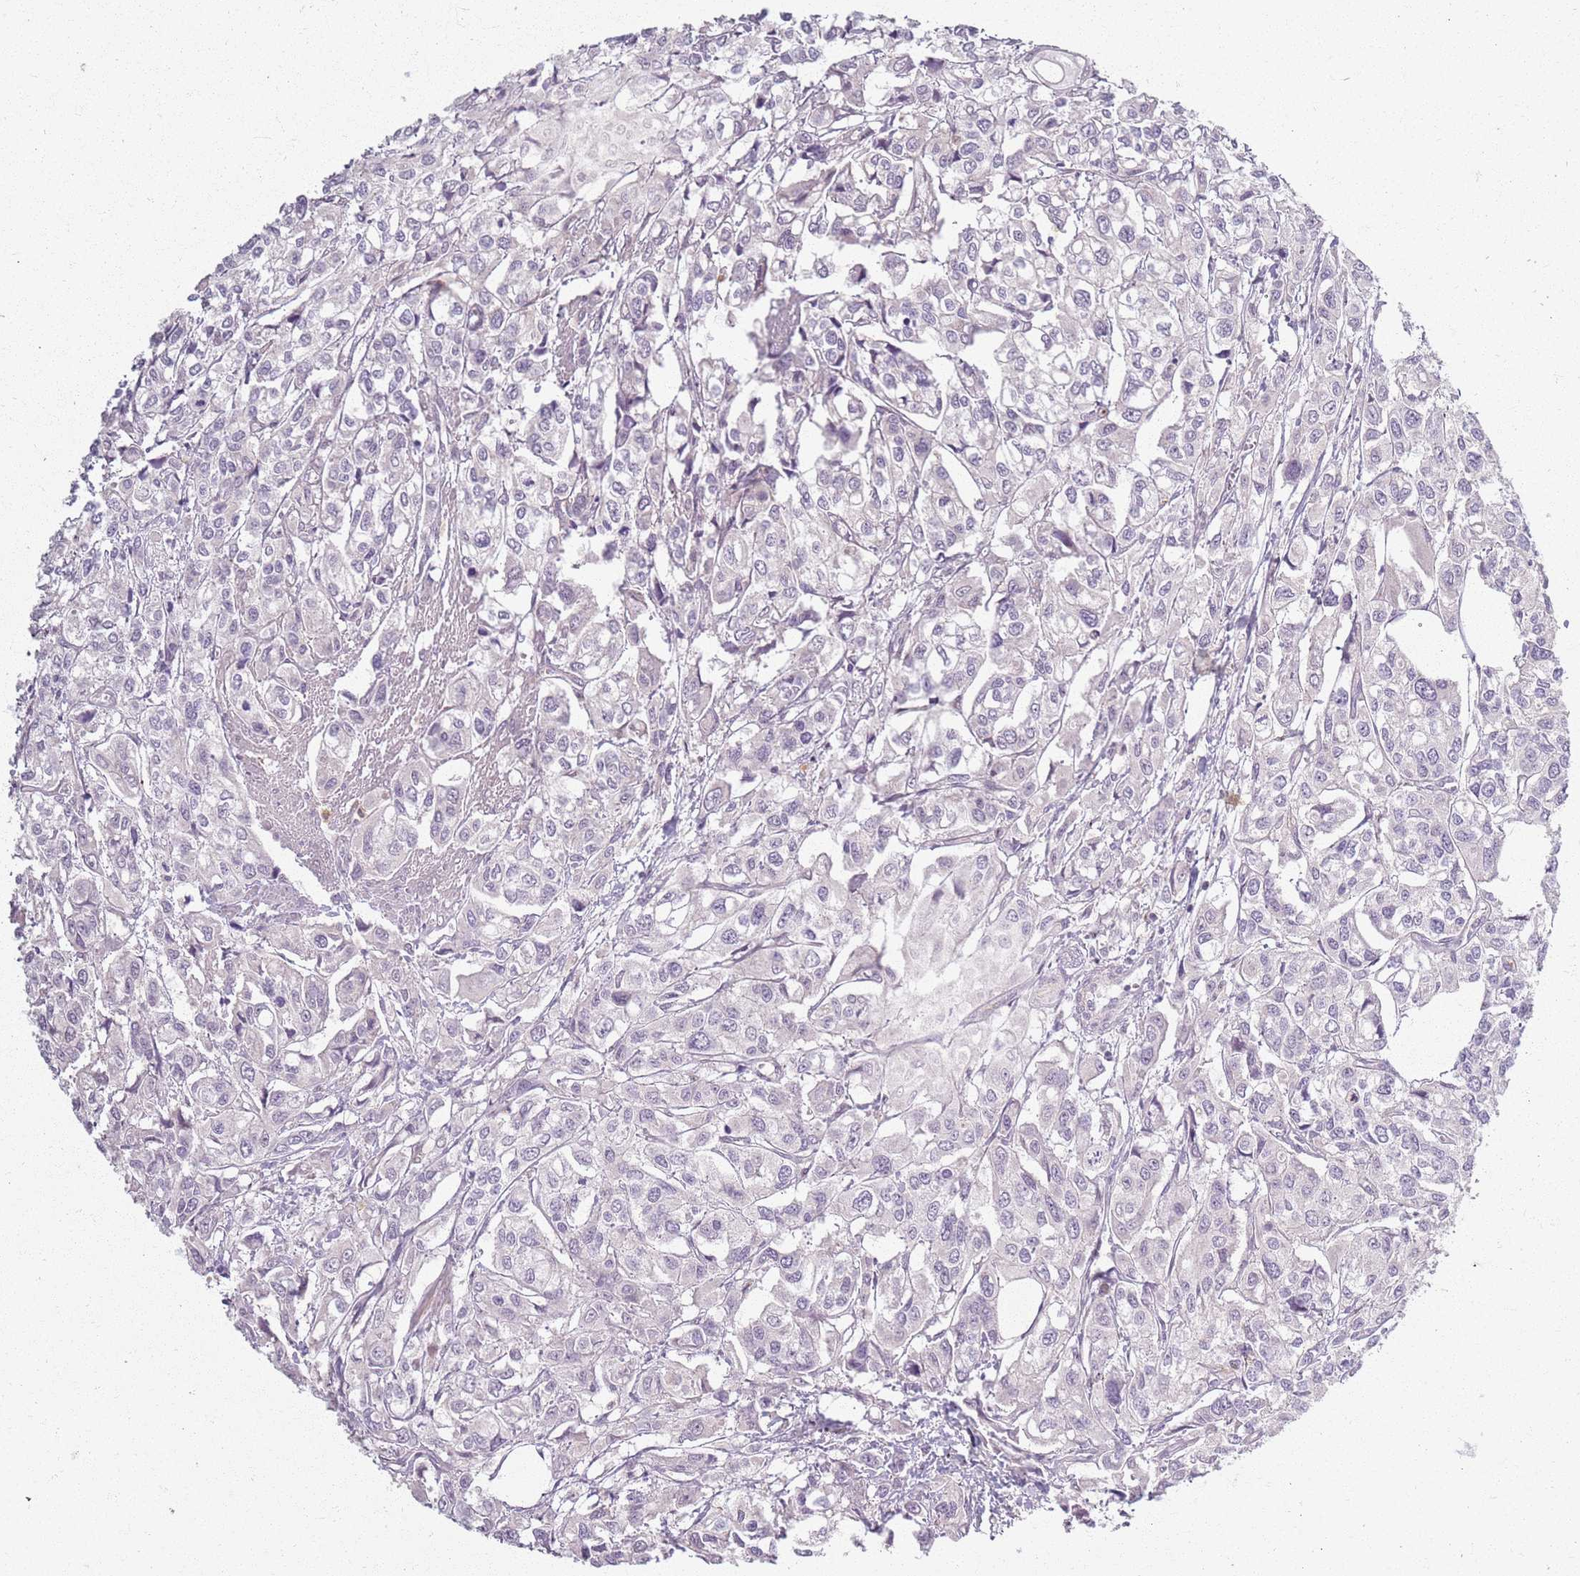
{"staining": {"intensity": "negative", "quantity": "none", "location": "none"}, "tissue": "urothelial cancer", "cell_type": "Tumor cells", "image_type": "cancer", "snomed": [{"axis": "morphology", "description": "Urothelial carcinoma, High grade"}, {"axis": "topography", "description": "Urinary bladder"}], "caption": "Immunohistochemistry (IHC) micrograph of neoplastic tissue: urothelial carcinoma (high-grade) stained with DAB displays no significant protein expression in tumor cells. (DAB immunohistochemistry (IHC) with hematoxylin counter stain).", "gene": "ZDHHC2", "patient": {"sex": "male", "age": 67}}